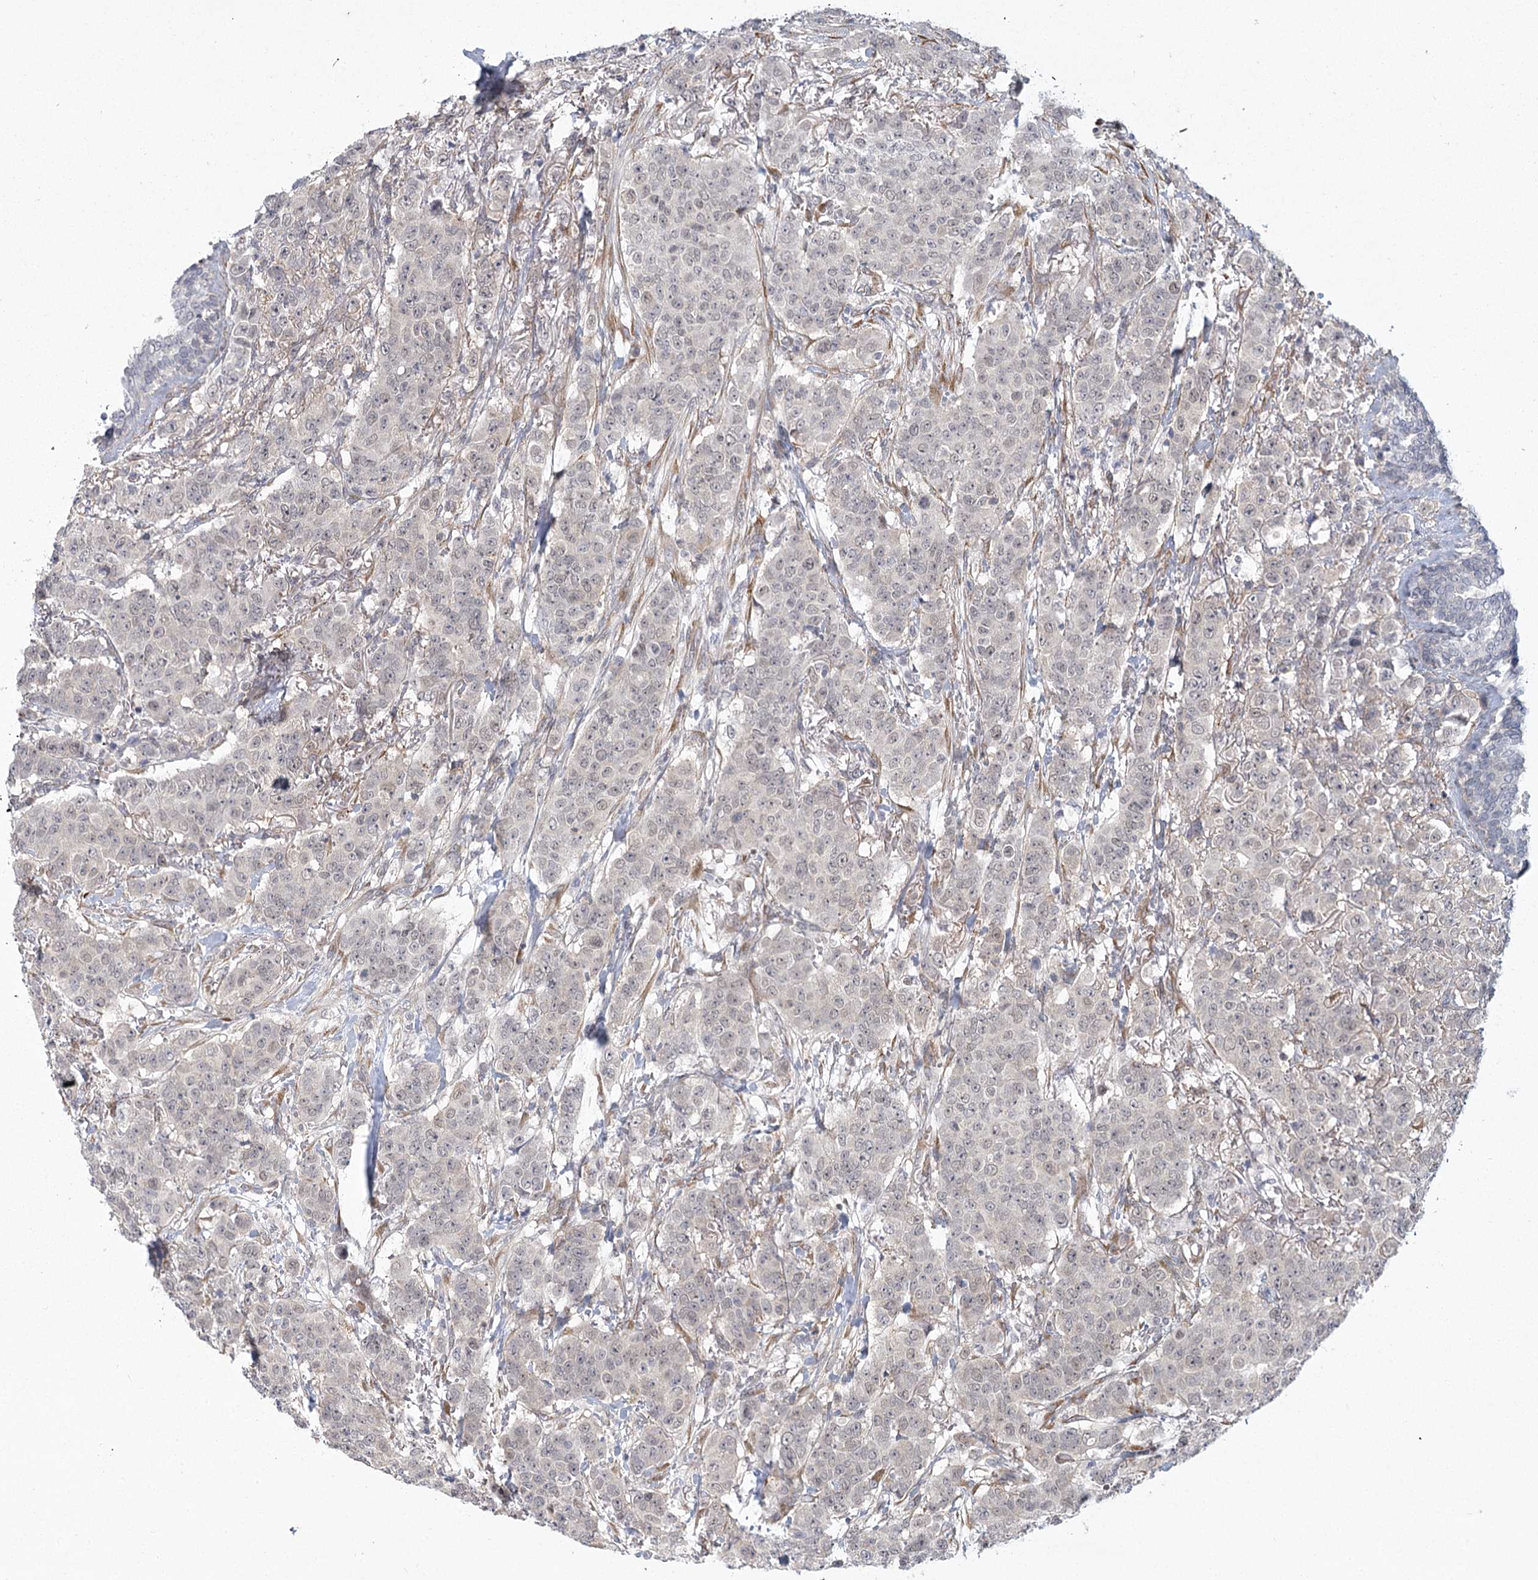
{"staining": {"intensity": "negative", "quantity": "none", "location": "none"}, "tissue": "breast cancer", "cell_type": "Tumor cells", "image_type": "cancer", "snomed": [{"axis": "morphology", "description": "Duct carcinoma"}, {"axis": "topography", "description": "Breast"}], "caption": "A high-resolution micrograph shows immunohistochemistry staining of breast cancer (infiltrating ductal carcinoma), which displays no significant staining in tumor cells. The staining was performed using DAB to visualize the protein expression in brown, while the nuclei were stained in blue with hematoxylin (Magnification: 20x).", "gene": "MED28", "patient": {"sex": "female", "age": 40}}